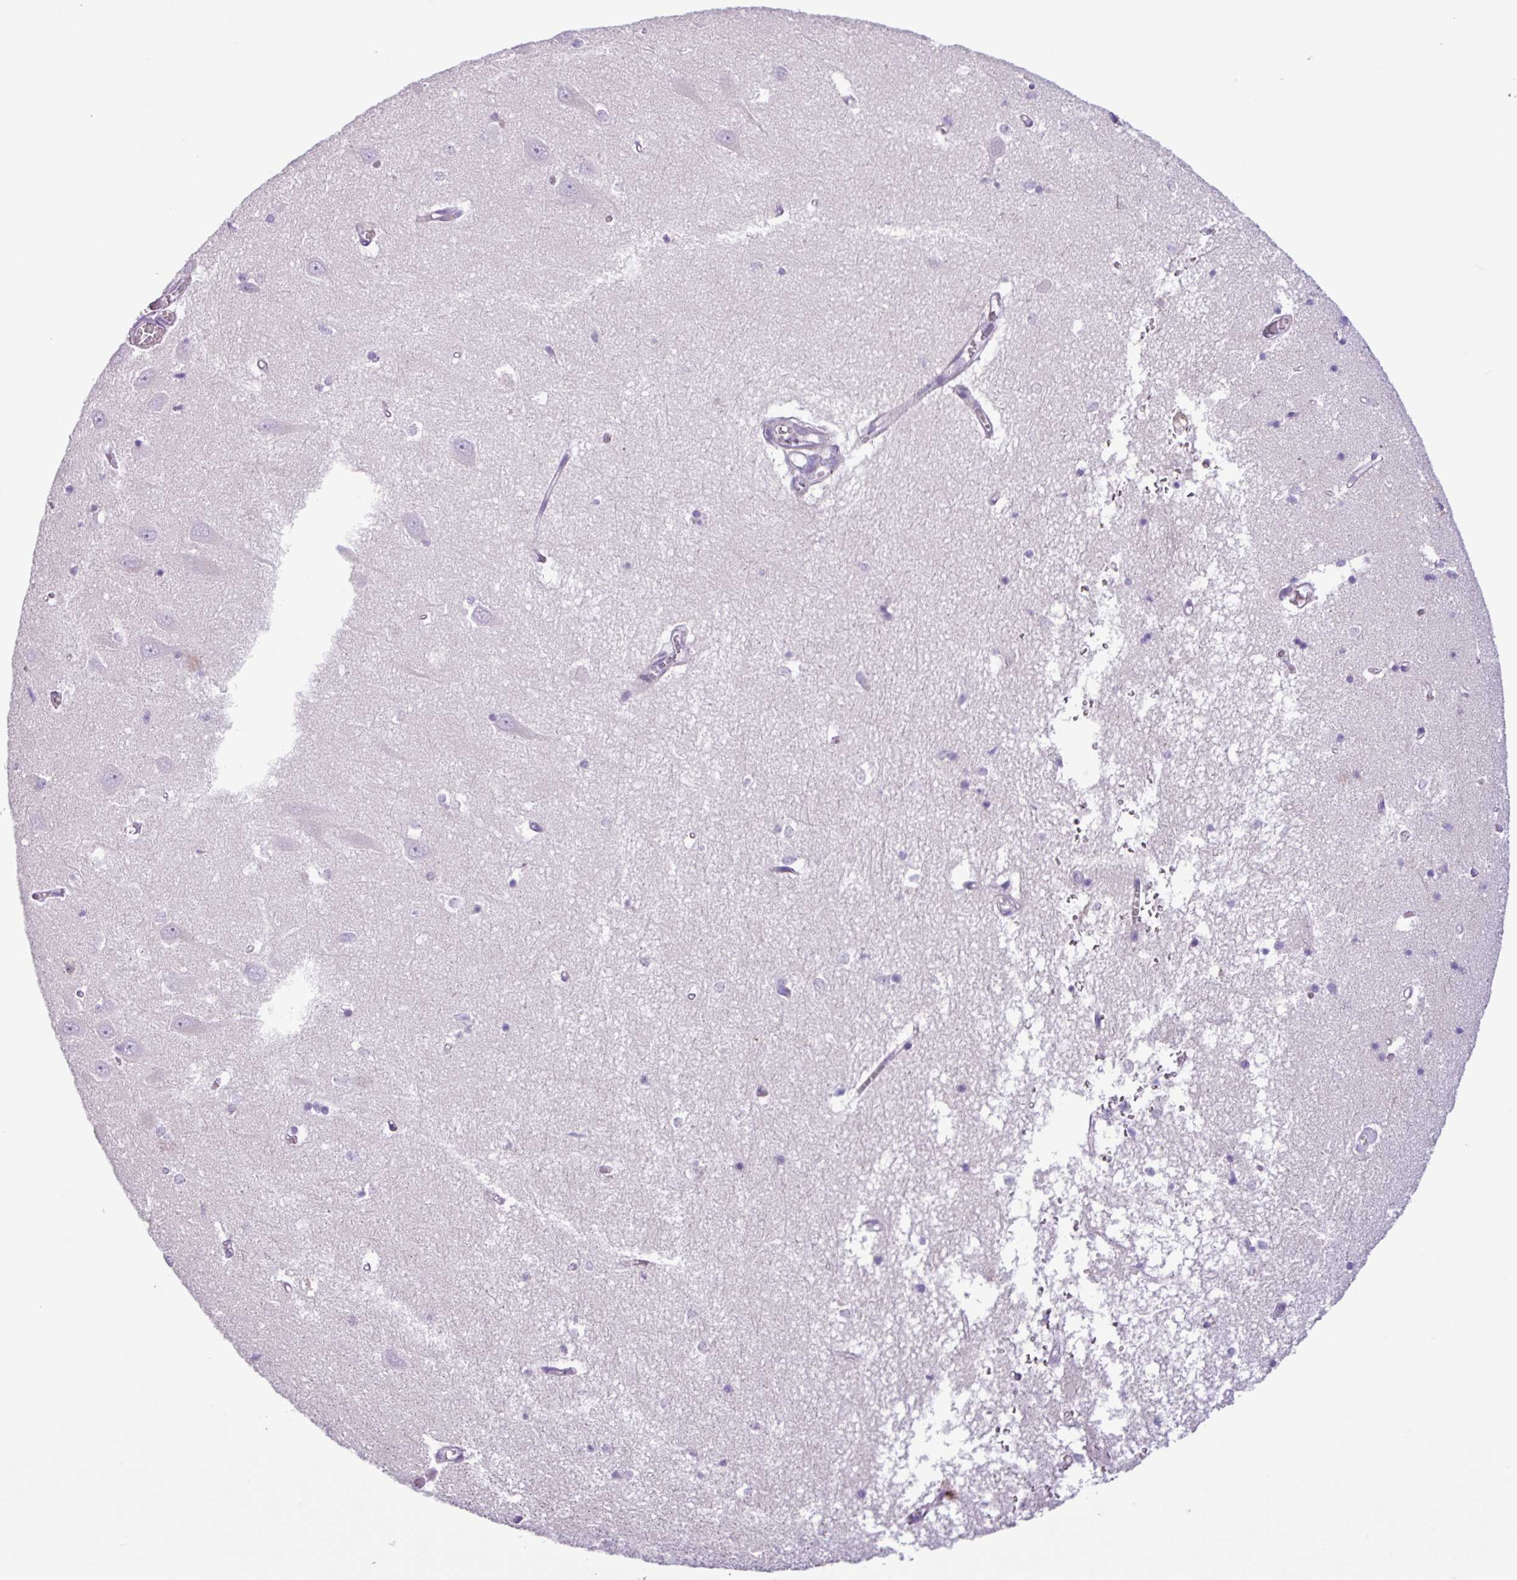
{"staining": {"intensity": "negative", "quantity": "none", "location": "none"}, "tissue": "hippocampus", "cell_type": "Glial cells", "image_type": "normal", "snomed": [{"axis": "morphology", "description": "Normal tissue, NOS"}, {"axis": "topography", "description": "Hippocampus"}], "caption": "A micrograph of hippocampus stained for a protein demonstrates no brown staining in glial cells. (DAB immunohistochemistry (IHC), high magnification).", "gene": "CYSTM1", "patient": {"sex": "male", "age": 70}}